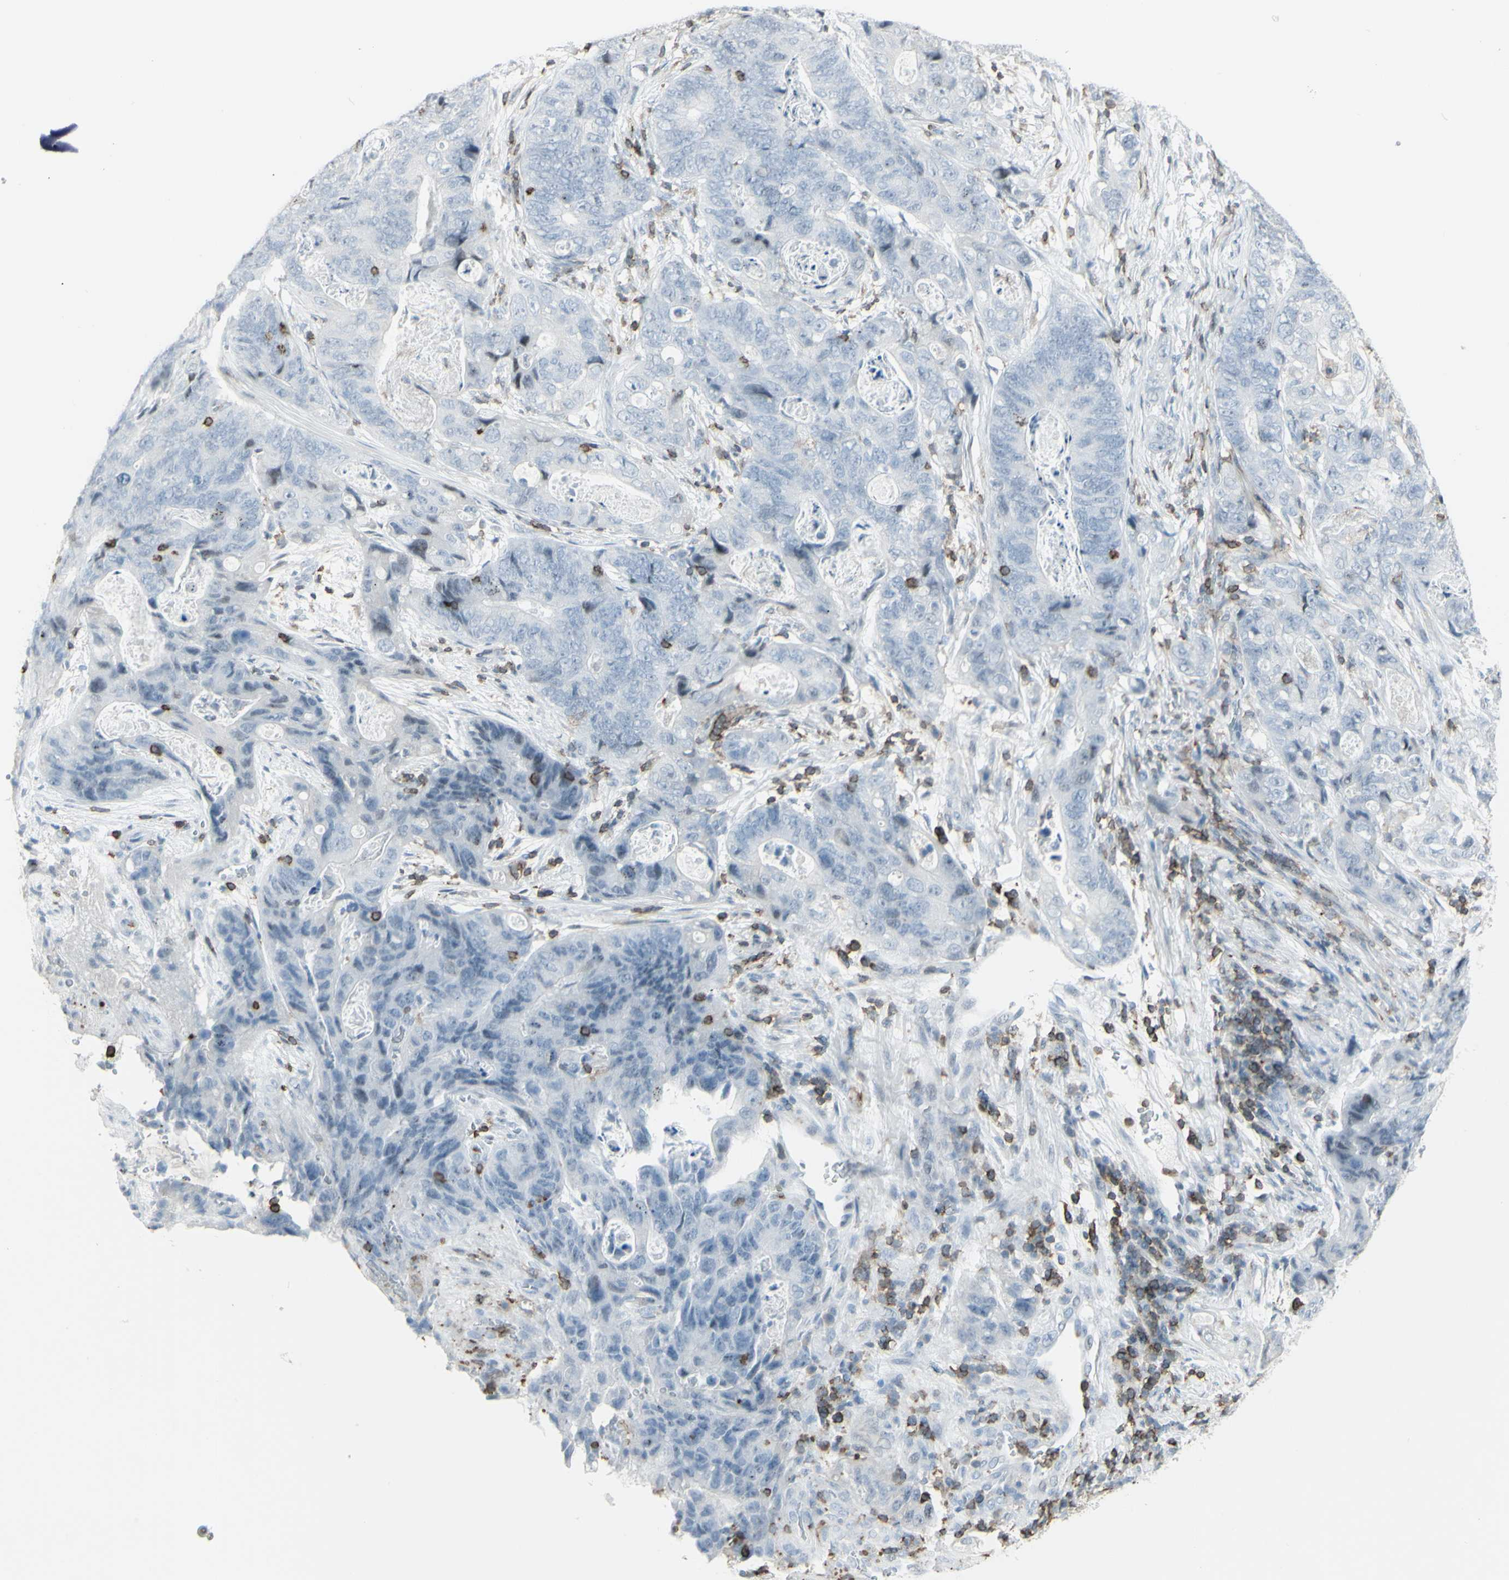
{"staining": {"intensity": "negative", "quantity": "none", "location": "none"}, "tissue": "stomach cancer", "cell_type": "Tumor cells", "image_type": "cancer", "snomed": [{"axis": "morphology", "description": "Adenocarcinoma, NOS"}, {"axis": "topography", "description": "Stomach"}], "caption": "IHC micrograph of neoplastic tissue: human stomach adenocarcinoma stained with DAB shows no significant protein positivity in tumor cells.", "gene": "NRG1", "patient": {"sex": "female", "age": 89}}